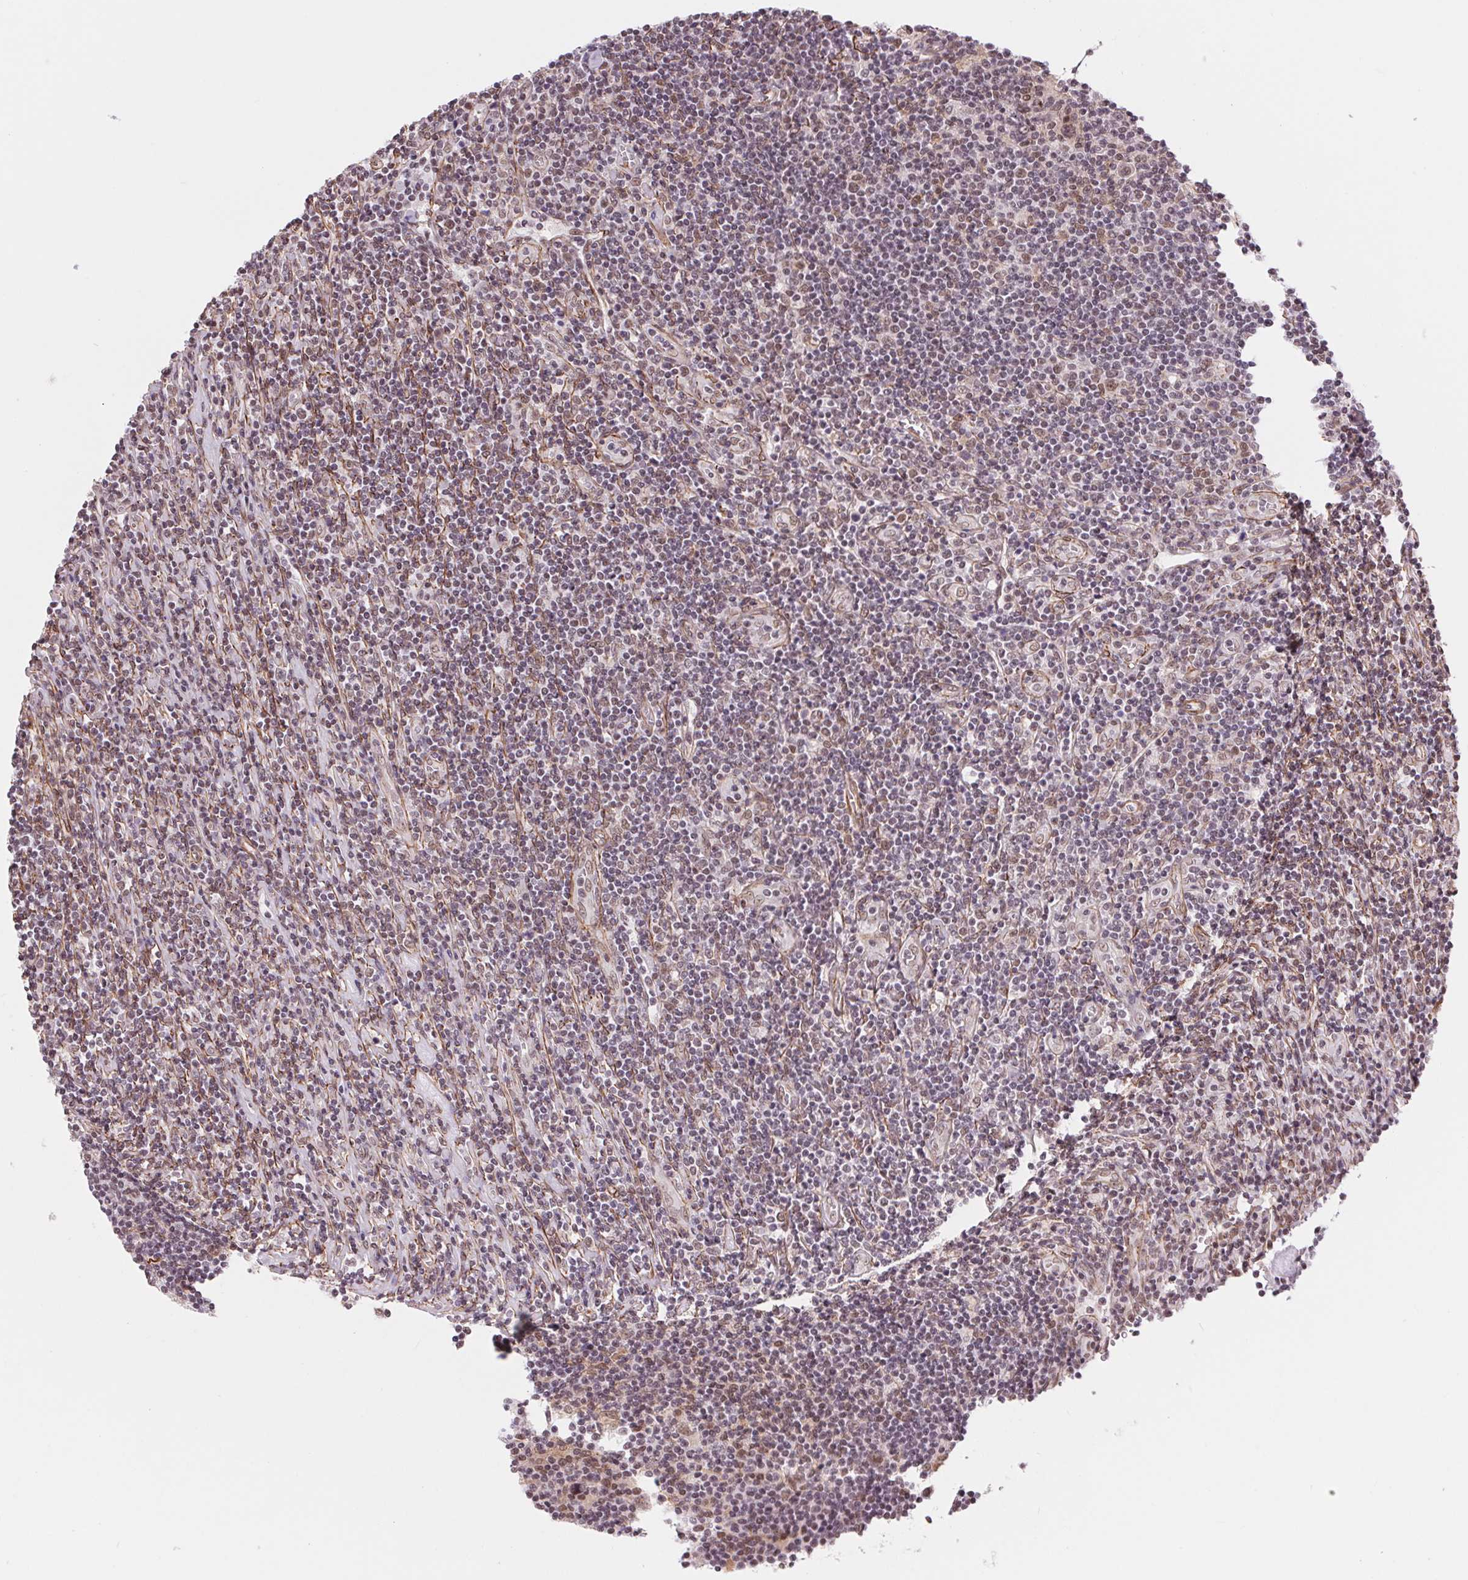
{"staining": {"intensity": "moderate", "quantity": ">75%", "location": "nuclear"}, "tissue": "lymphoma", "cell_type": "Tumor cells", "image_type": "cancer", "snomed": [{"axis": "morphology", "description": "Hodgkin's disease, NOS"}, {"axis": "topography", "description": "Lymph node"}], "caption": "Protein staining of lymphoma tissue displays moderate nuclear staining in about >75% of tumor cells.", "gene": "BCAT1", "patient": {"sex": "male", "age": 40}}